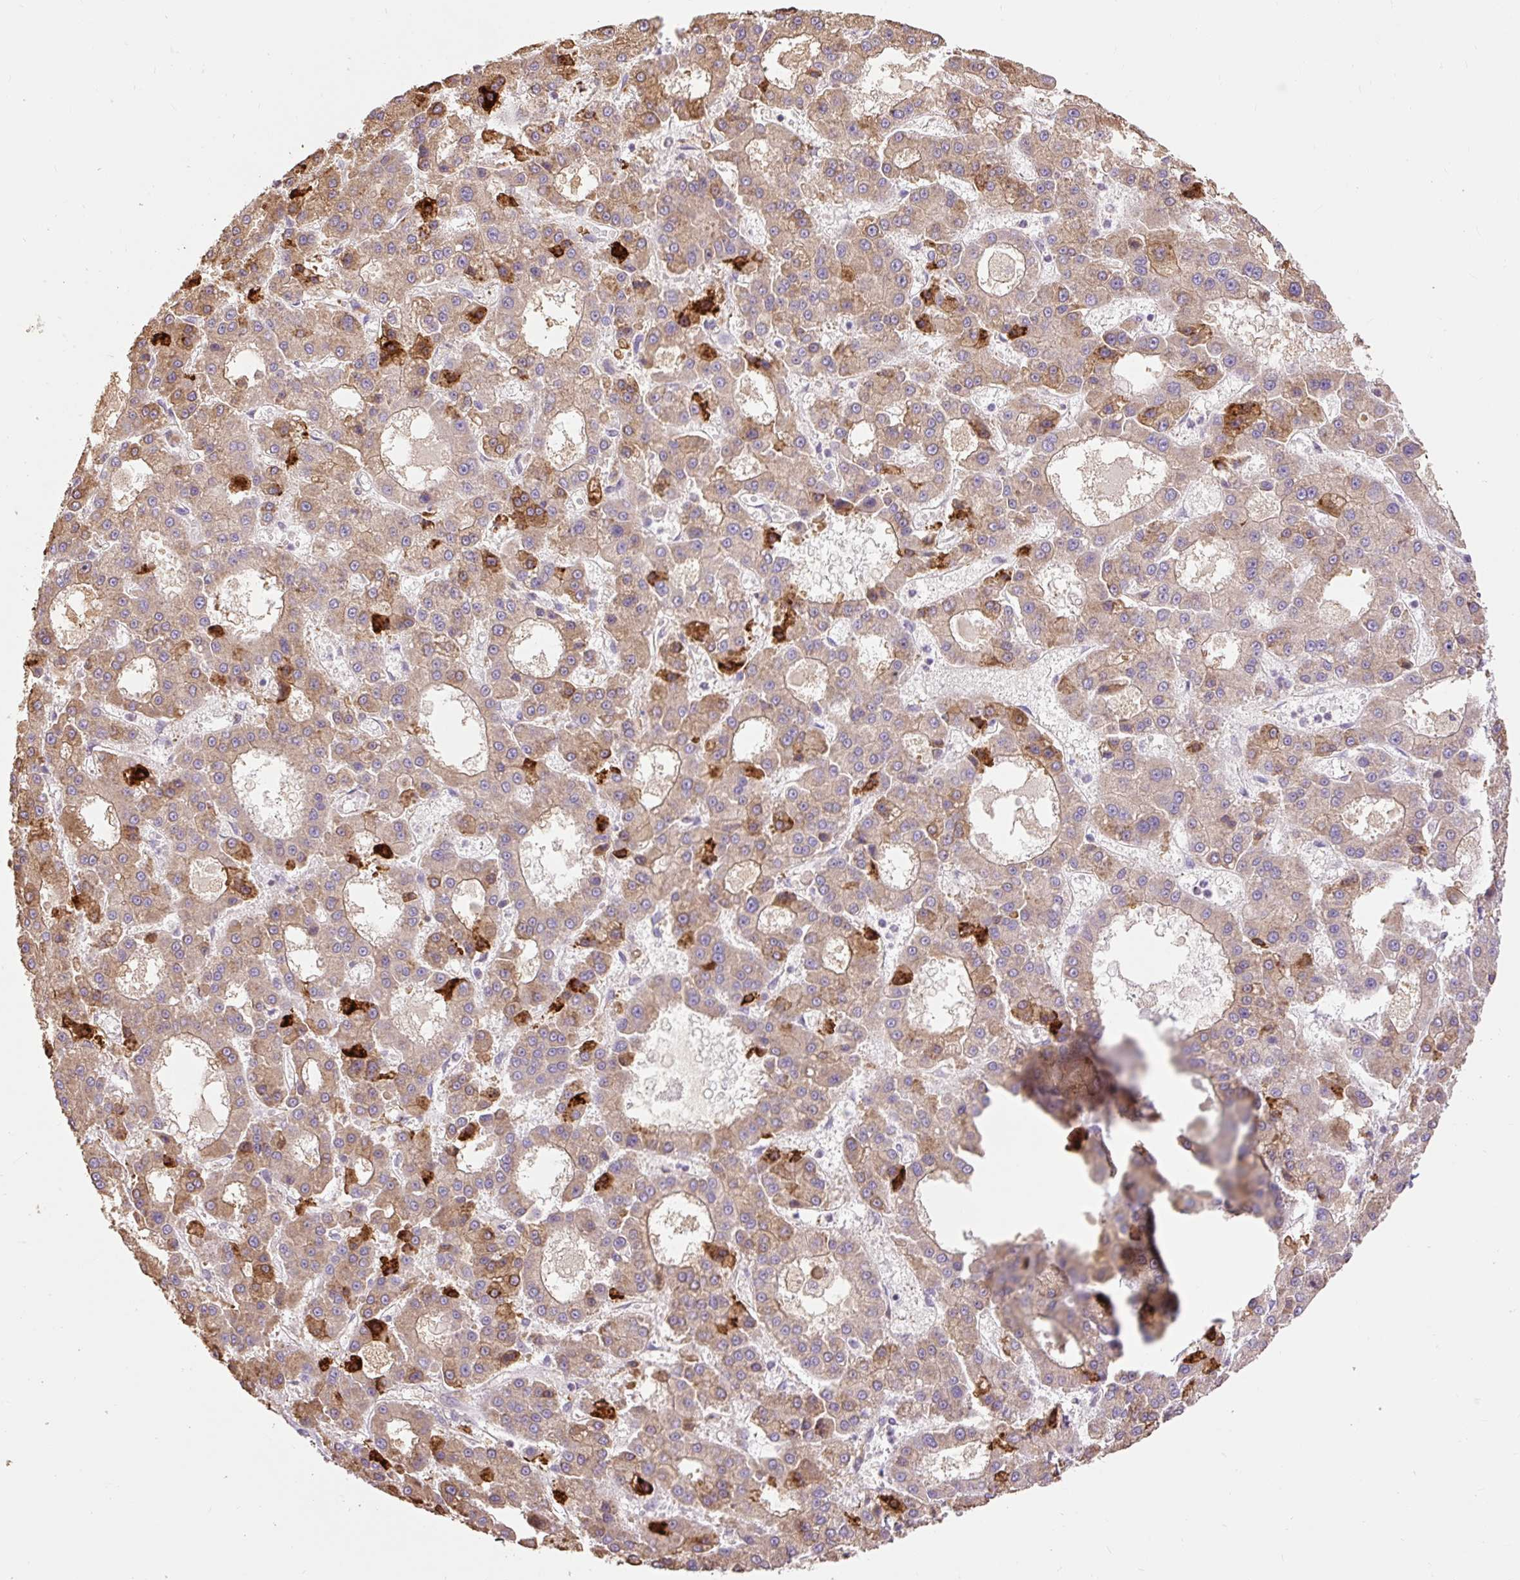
{"staining": {"intensity": "strong", "quantity": "<25%", "location": "cytoplasmic/membranous"}, "tissue": "liver cancer", "cell_type": "Tumor cells", "image_type": "cancer", "snomed": [{"axis": "morphology", "description": "Carcinoma, Hepatocellular, NOS"}, {"axis": "topography", "description": "Liver"}], "caption": "Tumor cells display strong cytoplasmic/membranous positivity in approximately <25% of cells in liver cancer.", "gene": "DESI1", "patient": {"sex": "male", "age": 70}}